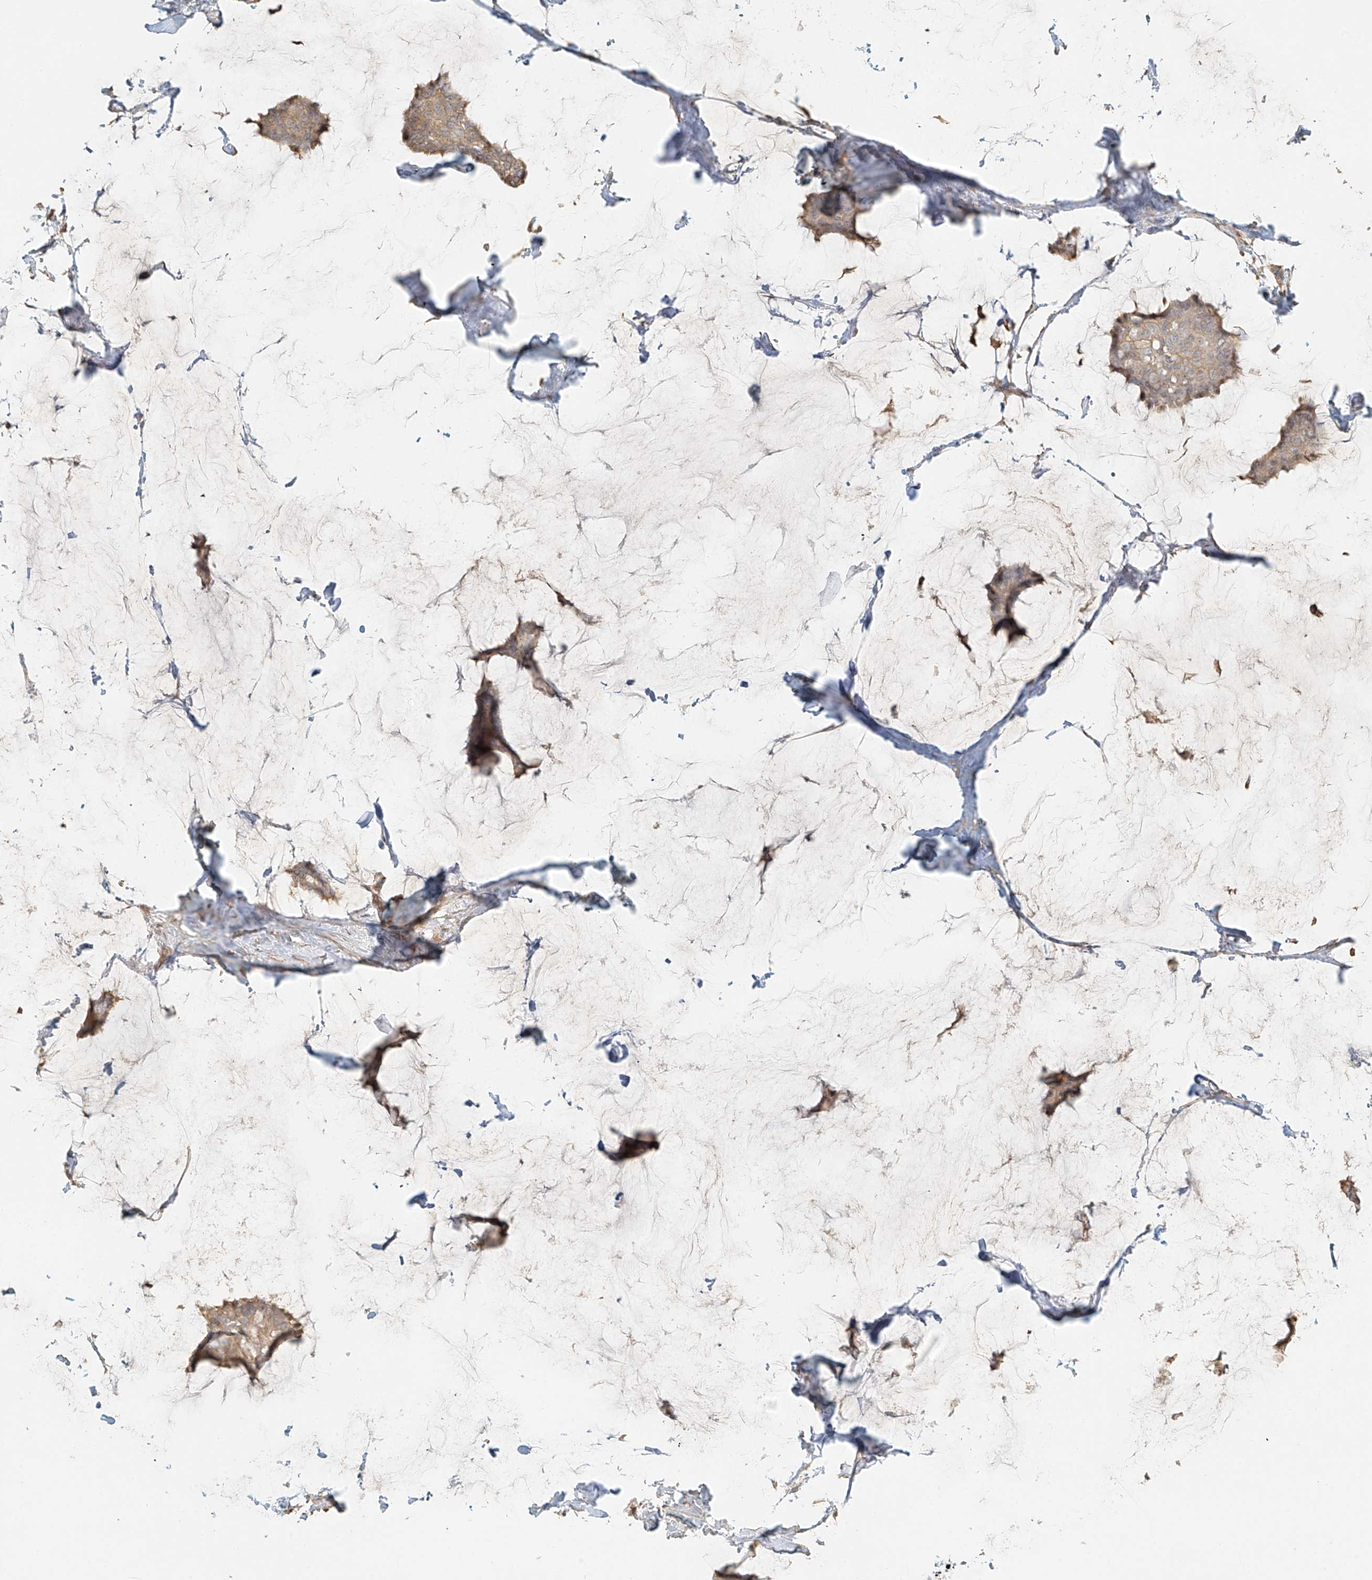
{"staining": {"intensity": "weak", "quantity": ">75%", "location": "cytoplasmic/membranous"}, "tissue": "breast cancer", "cell_type": "Tumor cells", "image_type": "cancer", "snomed": [{"axis": "morphology", "description": "Duct carcinoma"}, {"axis": "topography", "description": "Breast"}], "caption": "DAB (3,3'-diaminobenzidine) immunohistochemical staining of human breast cancer (infiltrating ductal carcinoma) demonstrates weak cytoplasmic/membranous protein positivity in about >75% of tumor cells.", "gene": "UPK1B", "patient": {"sex": "female", "age": 93}}